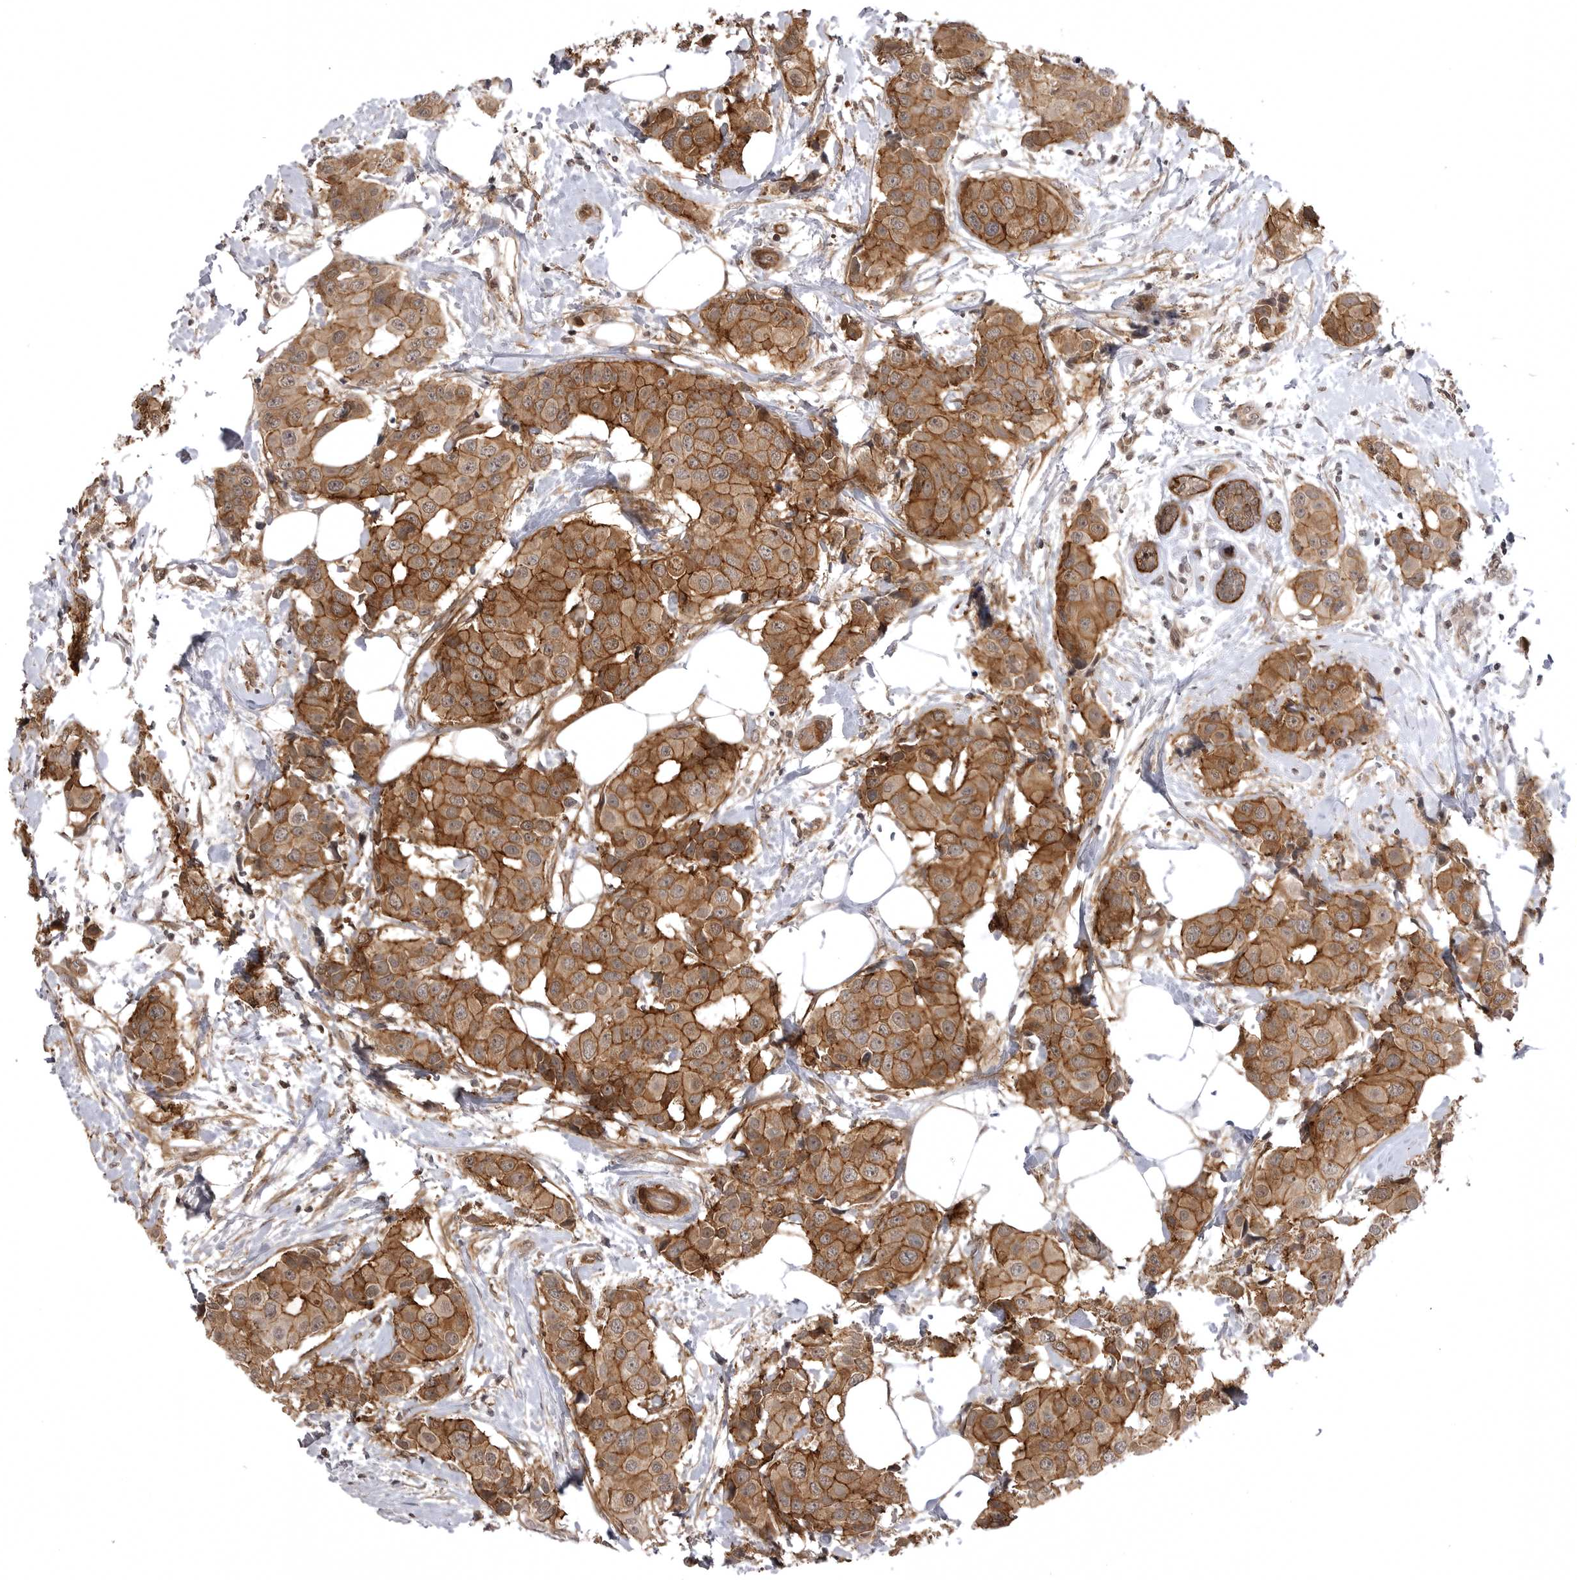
{"staining": {"intensity": "moderate", "quantity": ">75%", "location": "cytoplasmic/membranous"}, "tissue": "breast cancer", "cell_type": "Tumor cells", "image_type": "cancer", "snomed": [{"axis": "morphology", "description": "Normal tissue, NOS"}, {"axis": "morphology", "description": "Duct carcinoma"}, {"axis": "topography", "description": "Breast"}], "caption": "DAB (3,3'-diaminobenzidine) immunohistochemical staining of infiltrating ductal carcinoma (breast) exhibits moderate cytoplasmic/membranous protein staining in approximately >75% of tumor cells. Using DAB (brown) and hematoxylin (blue) stains, captured at high magnification using brightfield microscopy.", "gene": "SORBS1", "patient": {"sex": "female", "age": 39}}